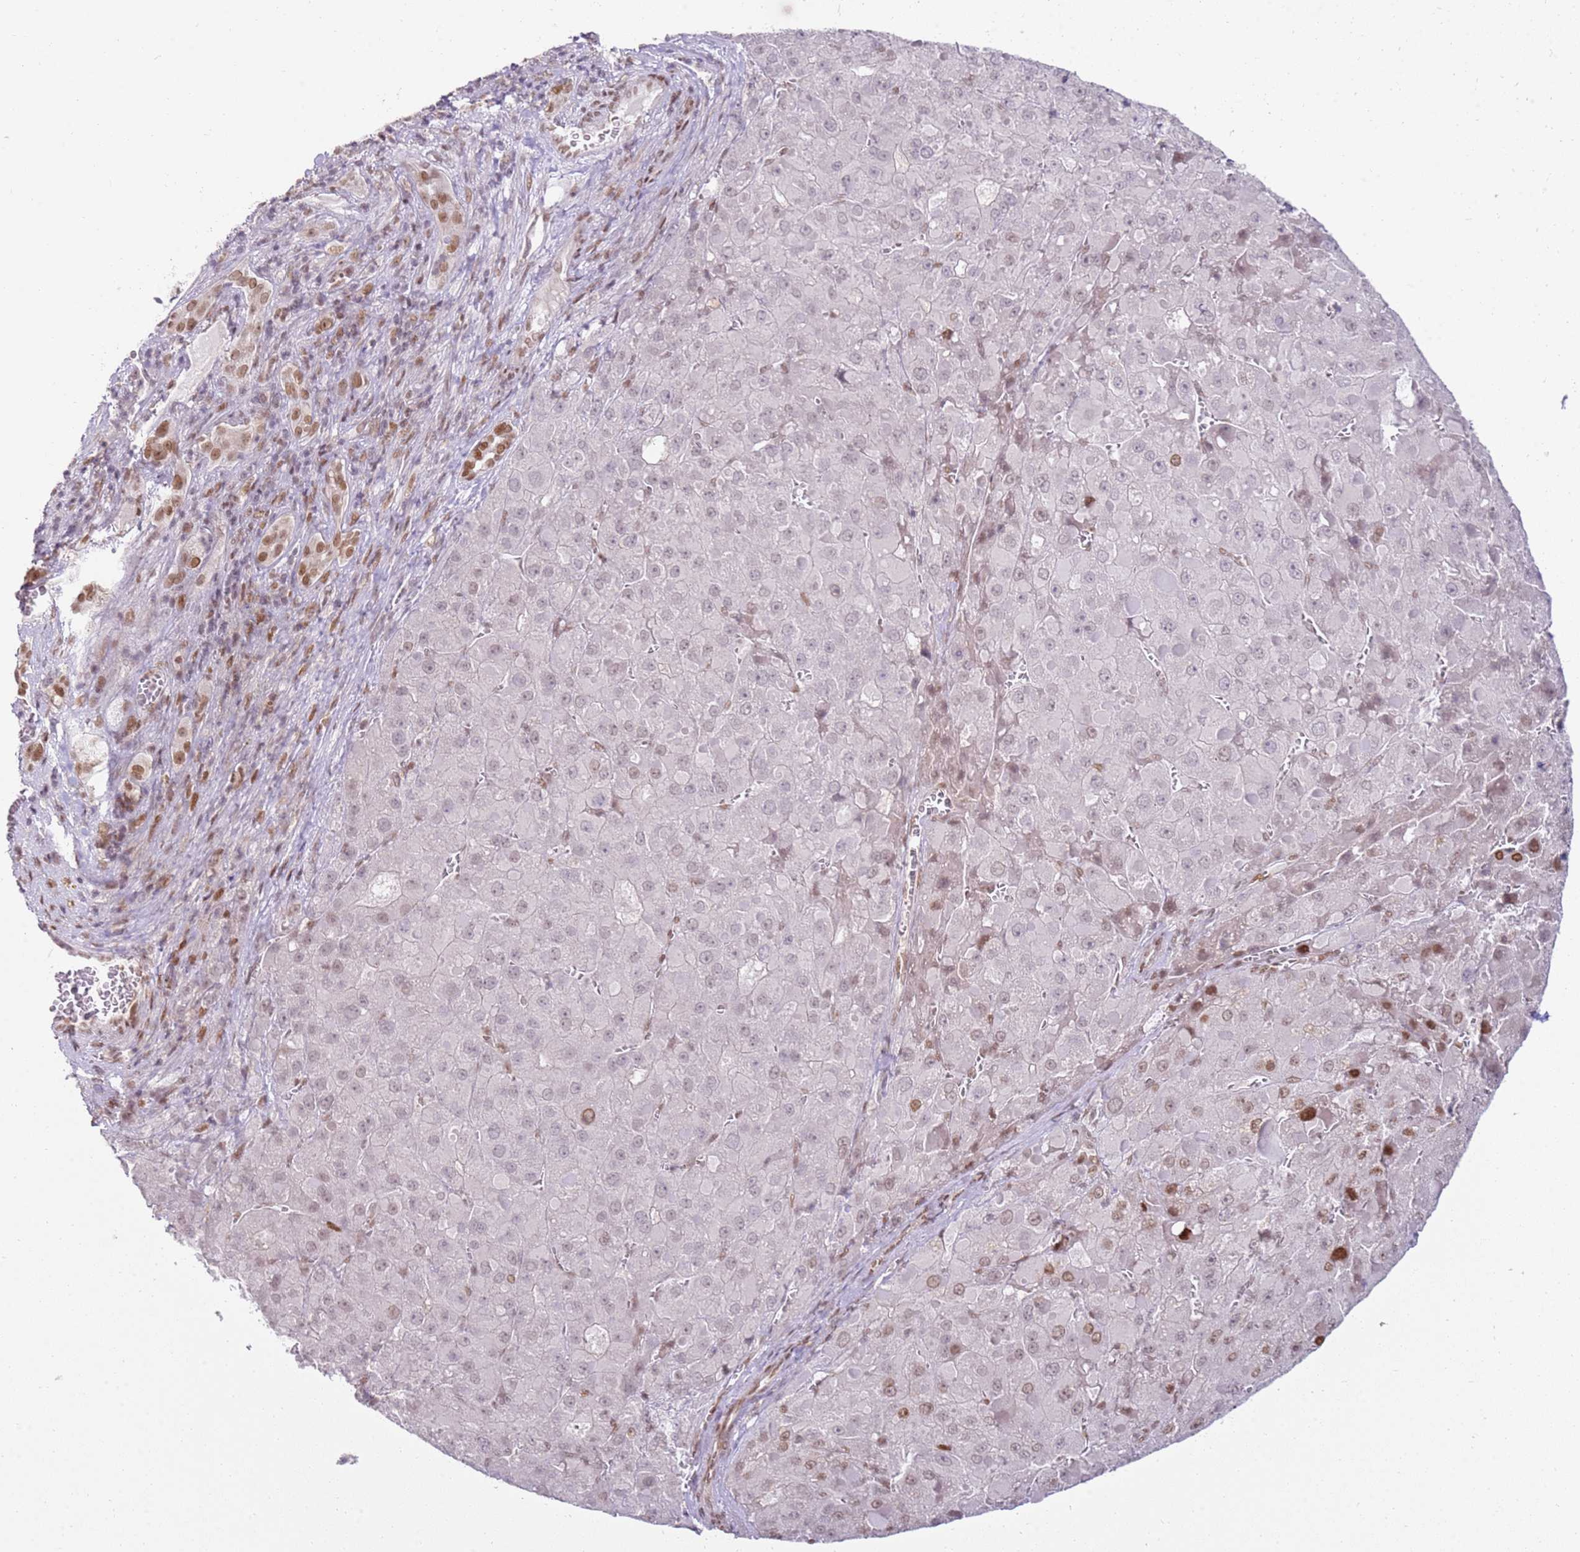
{"staining": {"intensity": "moderate", "quantity": "25%-75%", "location": "nuclear"}, "tissue": "liver cancer", "cell_type": "Tumor cells", "image_type": "cancer", "snomed": [{"axis": "morphology", "description": "Carcinoma, Hepatocellular, NOS"}, {"axis": "topography", "description": "Liver"}], "caption": "Protein staining exhibits moderate nuclear expression in approximately 25%-75% of tumor cells in liver hepatocellular carcinoma.", "gene": "PHC2", "patient": {"sex": "female", "age": 73}}